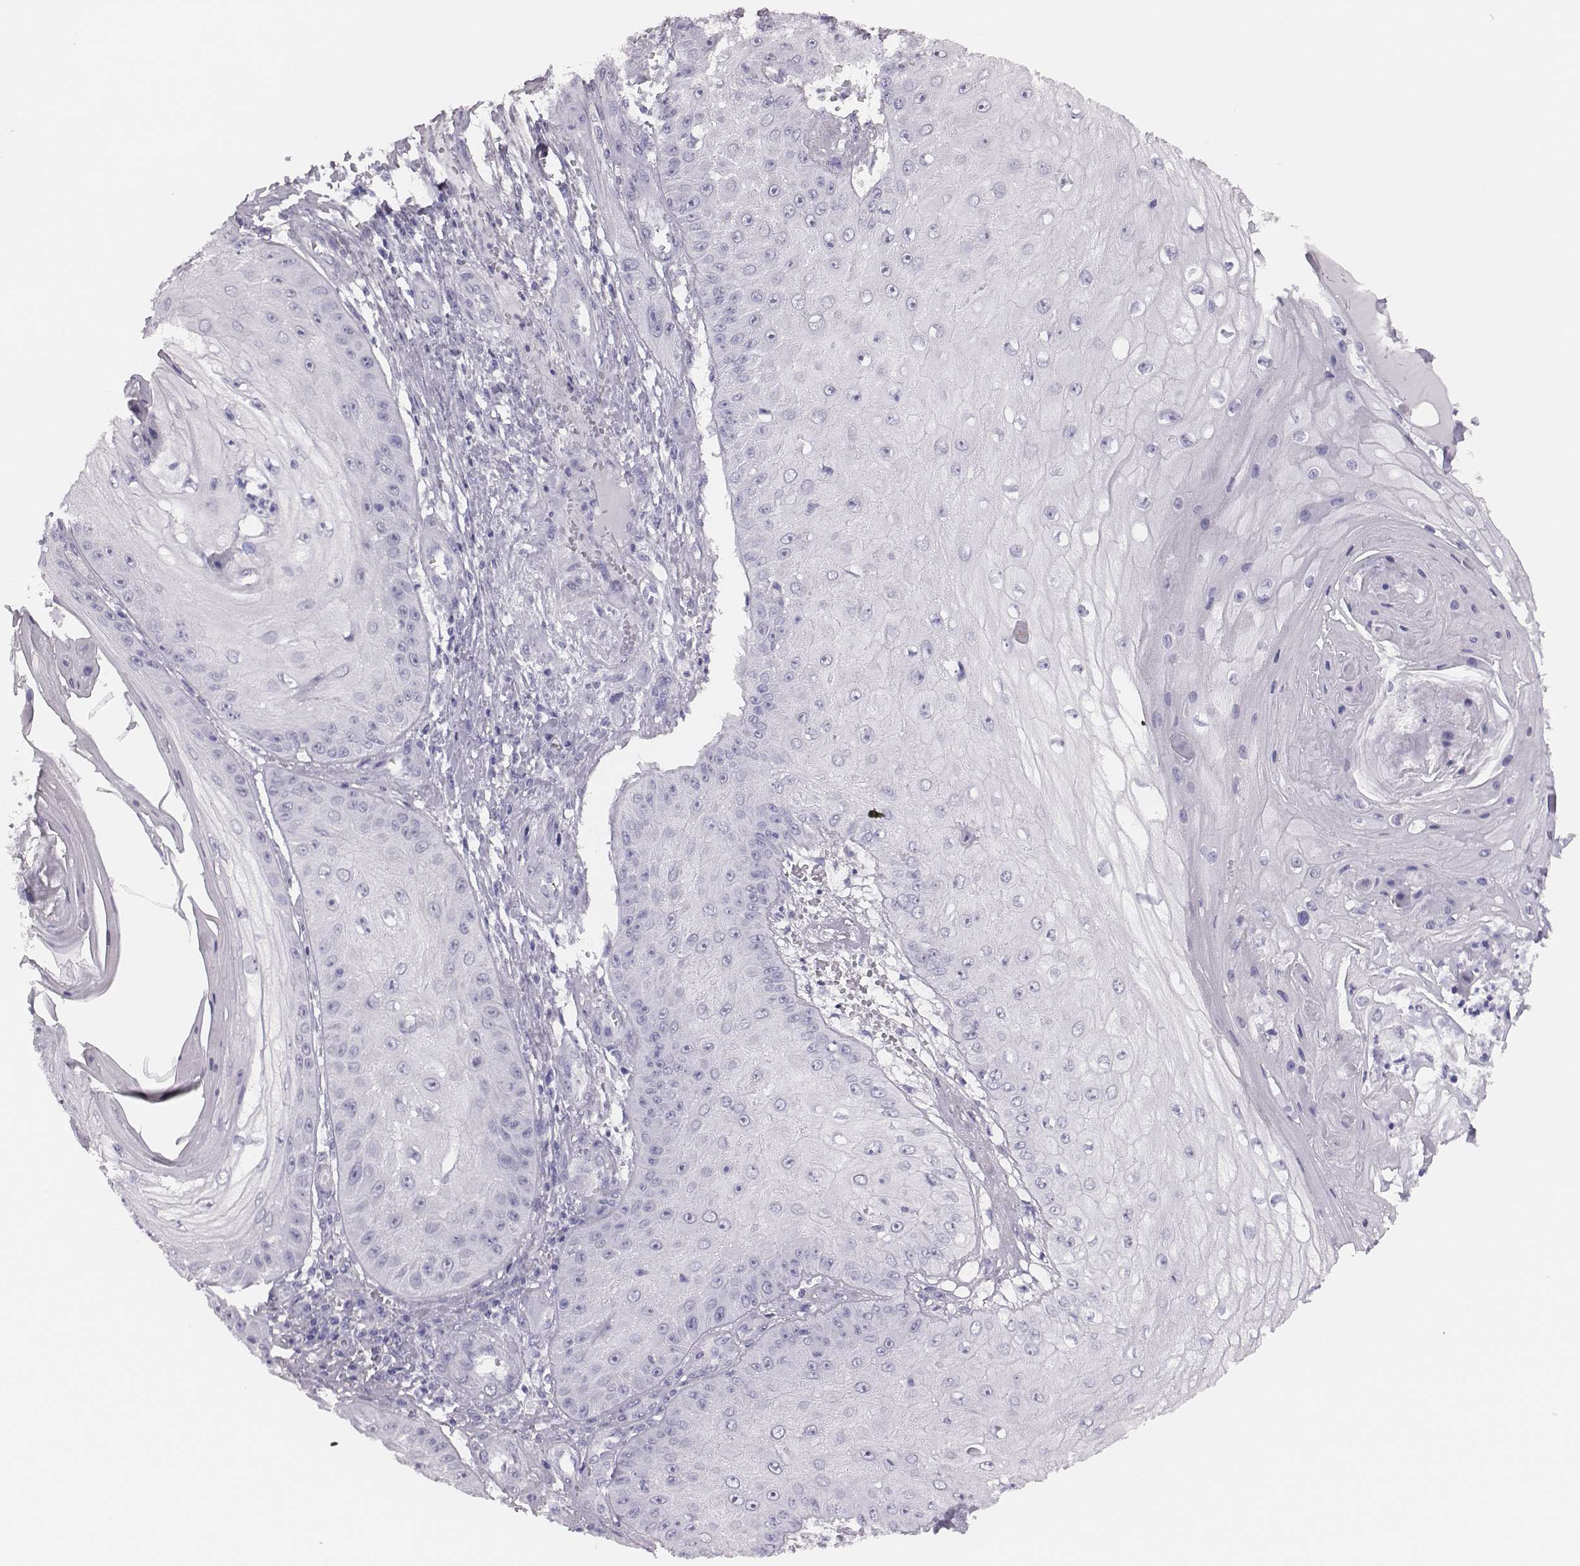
{"staining": {"intensity": "negative", "quantity": "none", "location": "none"}, "tissue": "skin cancer", "cell_type": "Tumor cells", "image_type": "cancer", "snomed": [{"axis": "morphology", "description": "Squamous cell carcinoma, NOS"}, {"axis": "topography", "description": "Skin"}], "caption": "An image of human skin cancer is negative for staining in tumor cells.", "gene": "H1-6", "patient": {"sex": "male", "age": 70}}